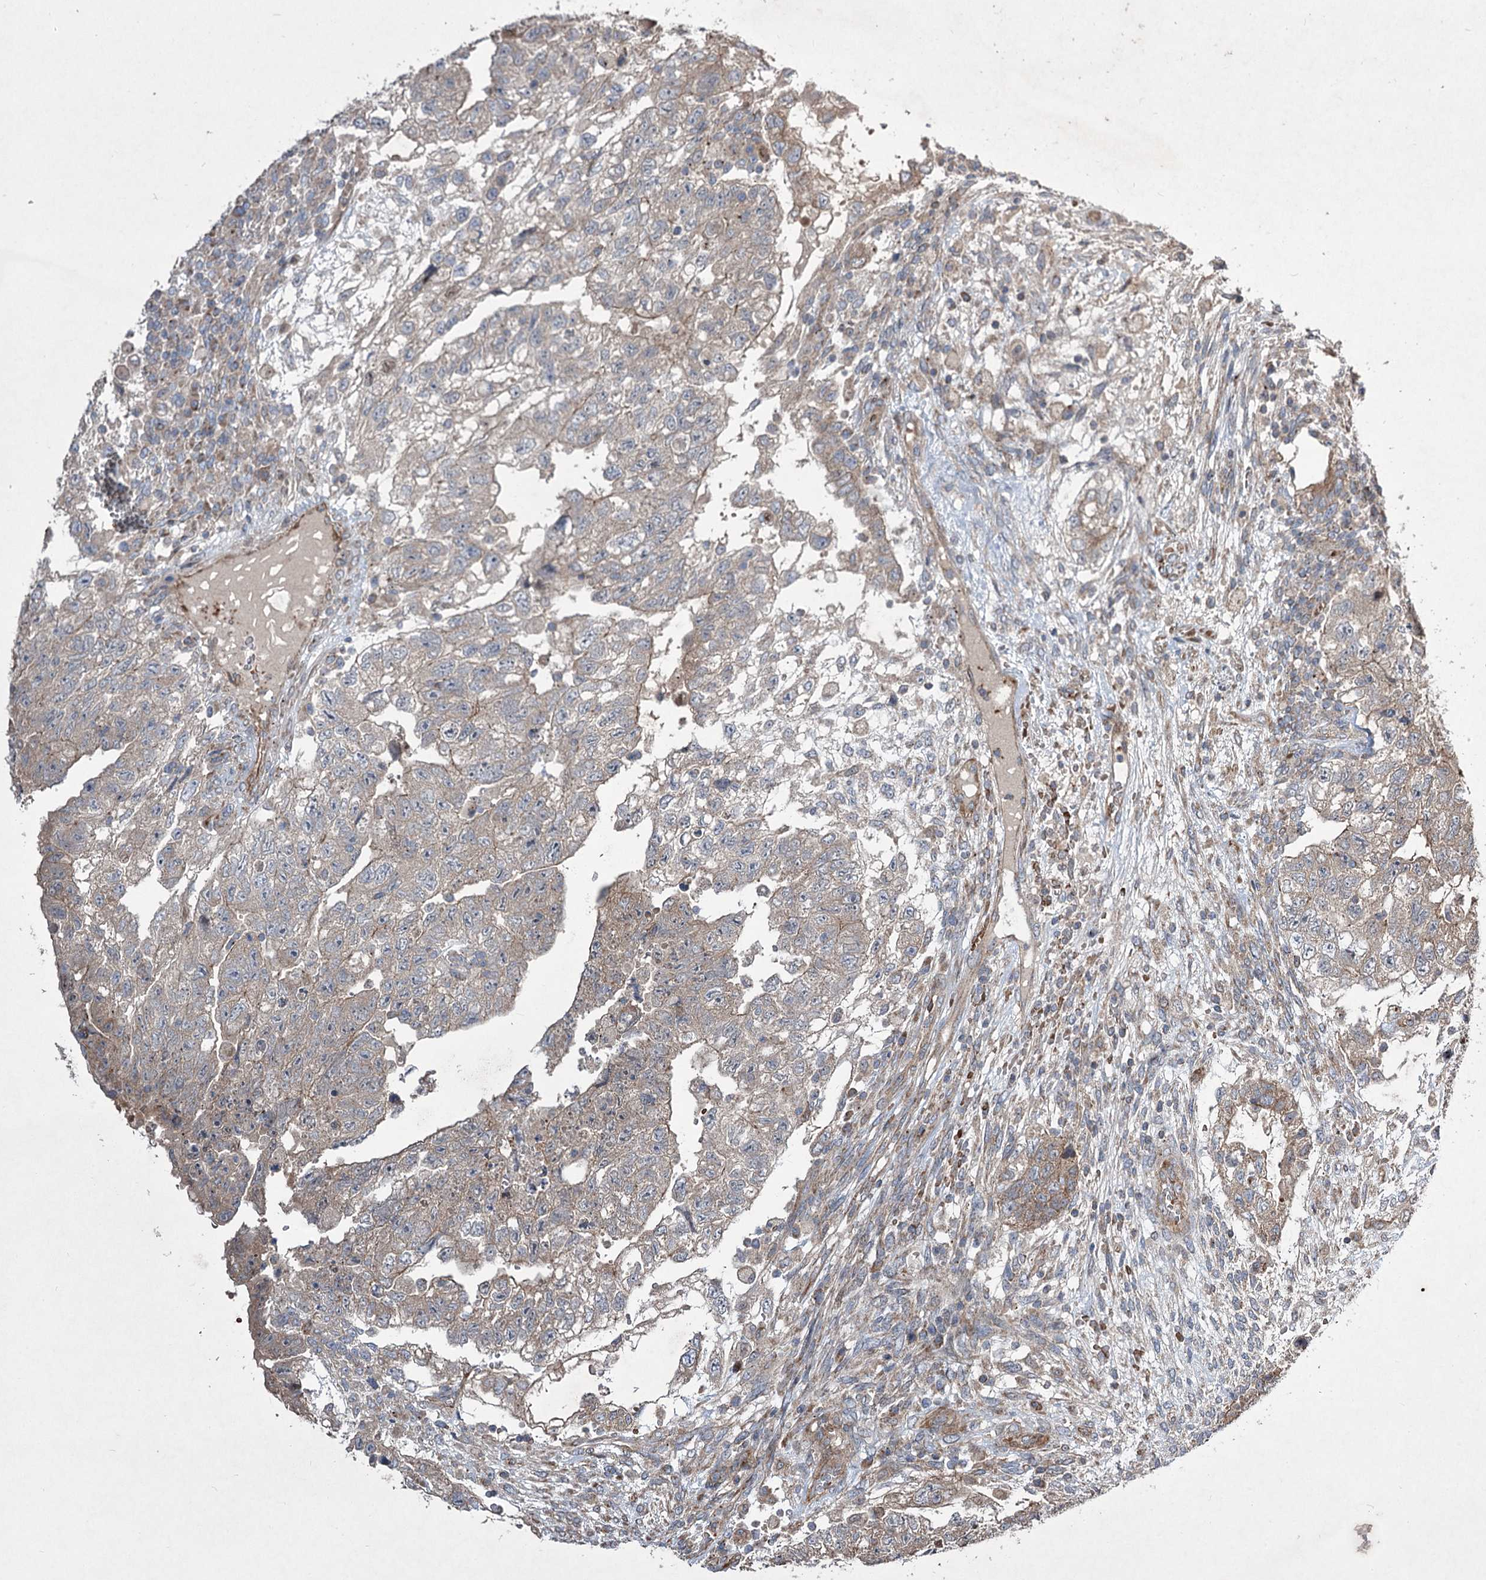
{"staining": {"intensity": "weak", "quantity": "25%-75%", "location": "cytoplasmic/membranous"}, "tissue": "testis cancer", "cell_type": "Tumor cells", "image_type": "cancer", "snomed": [{"axis": "morphology", "description": "Carcinoma, Embryonal, NOS"}, {"axis": "topography", "description": "Testis"}], "caption": "Brown immunohistochemical staining in embryonal carcinoma (testis) reveals weak cytoplasmic/membranous staining in approximately 25%-75% of tumor cells. (Brightfield microscopy of DAB IHC at high magnification).", "gene": "SERINC5", "patient": {"sex": "male", "age": 36}}